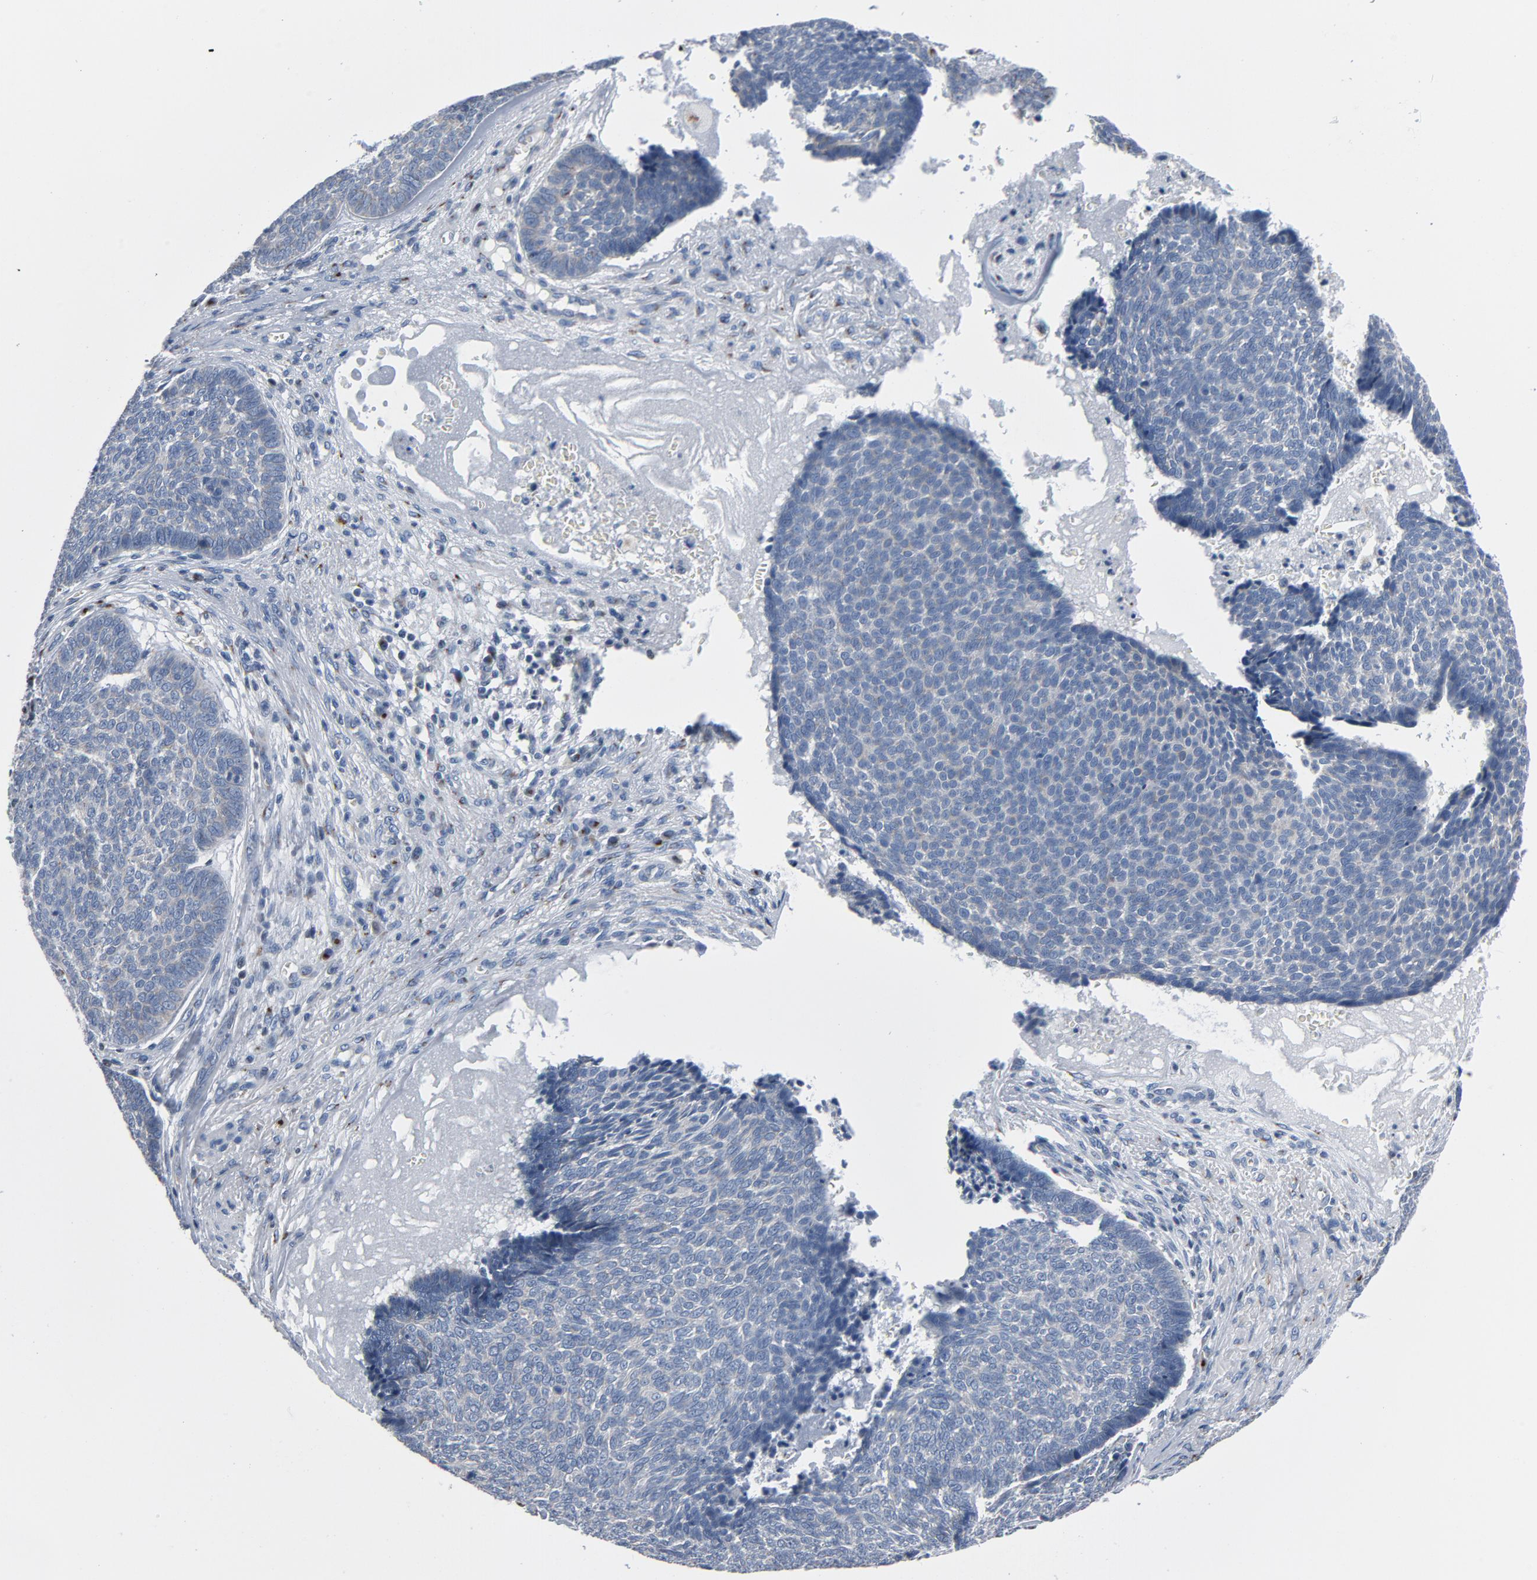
{"staining": {"intensity": "weak", "quantity": "<25%", "location": "cytoplasmic/membranous"}, "tissue": "skin cancer", "cell_type": "Tumor cells", "image_type": "cancer", "snomed": [{"axis": "morphology", "description": "Basal cell carcinoma"}, {"axis": "topography", "description": "Skin"}], "caption": "Histopathology image shows no significant protein expression in tumor cells of skin basal cell carcinoma.", "gene": "YIPF6", "patient": {"sex": "male", "age": 84}}